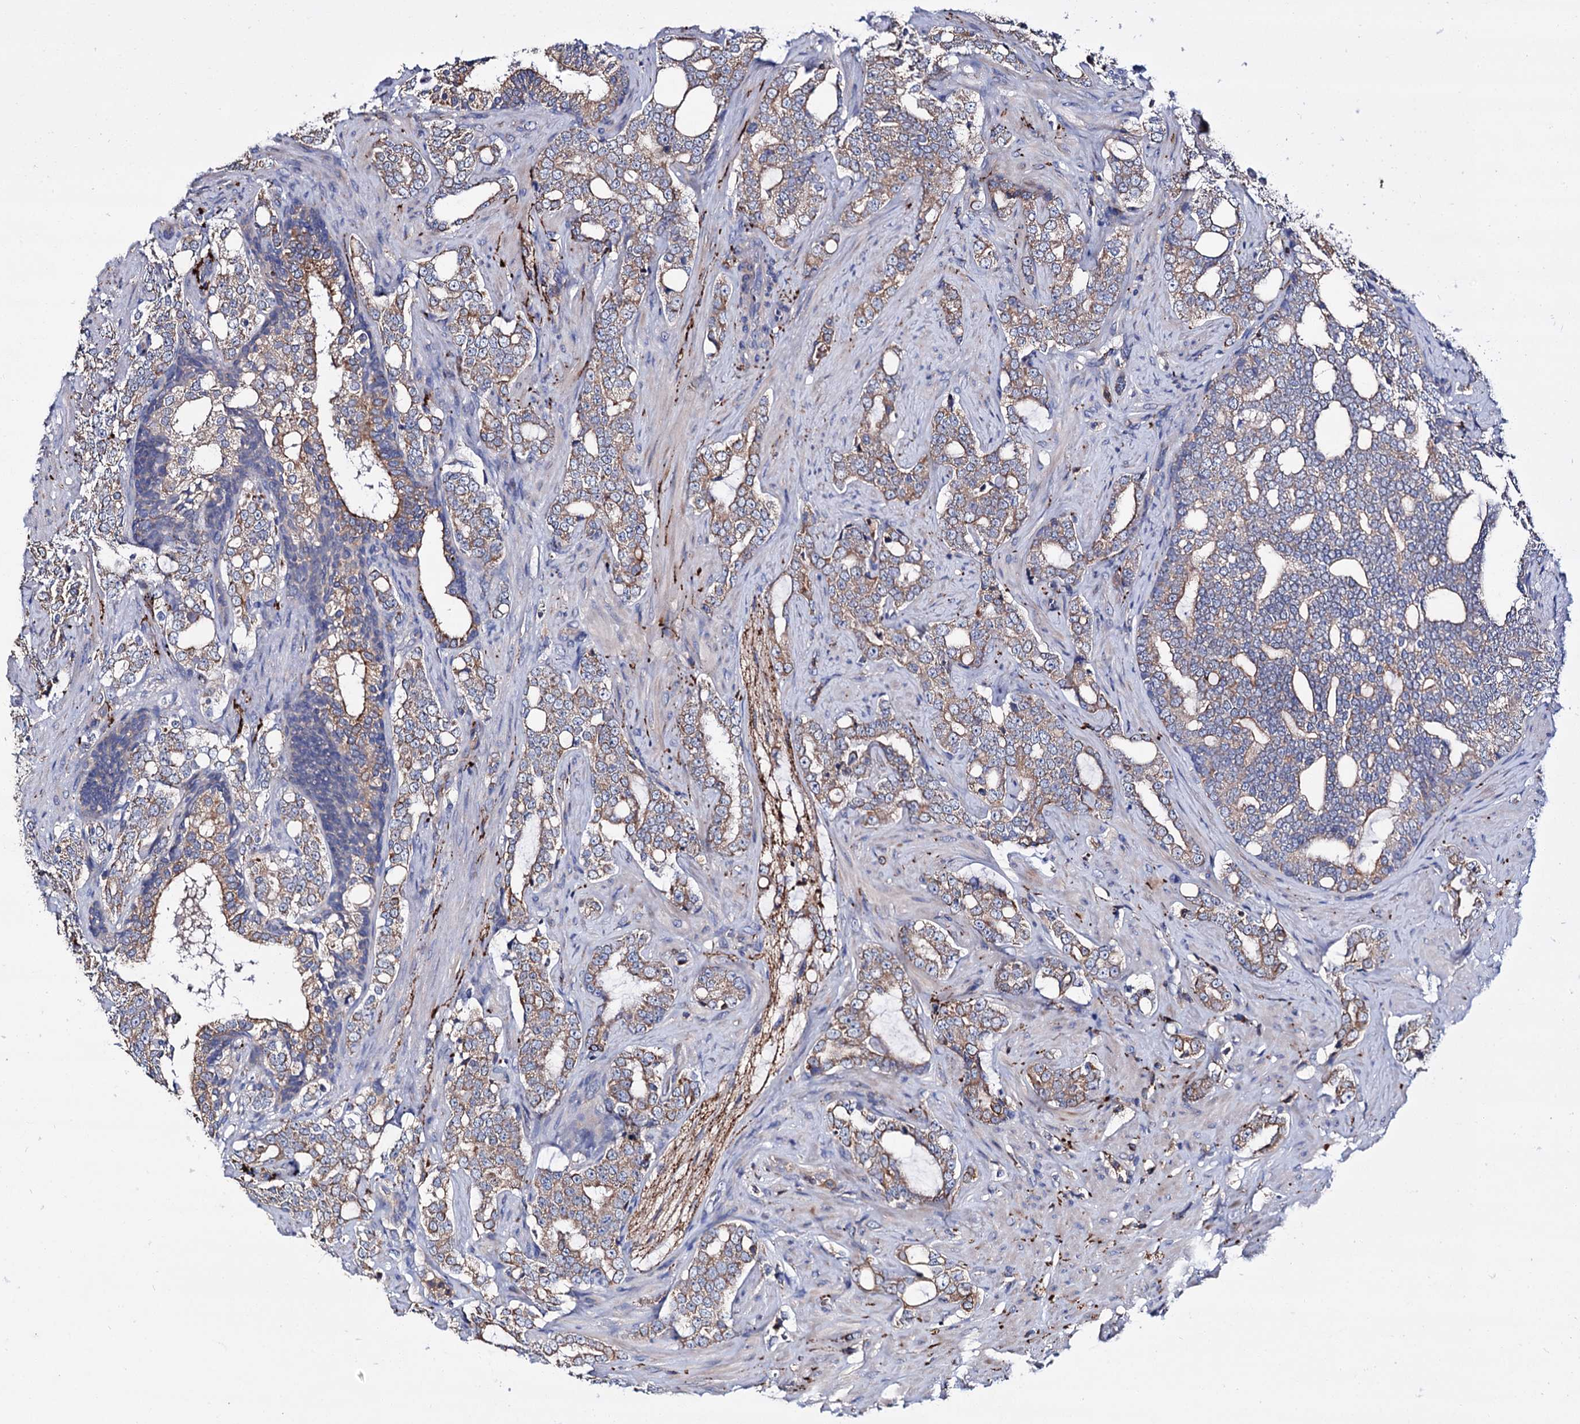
{"staining": {"intensity": "moderate", "quantity": ">75%", "location": "cytoplasmic/membranous"}, "tissue": "prostate cancer", "cell_type": "Tumor cells", "image_type": "cancer", "snomed": [{"axis": "morphology", "description": "Adenocarcinoma, High grade"}, {"axis": "topography", "description": "Prostate"}], "caption": "Tumor cells reveal medium levels of moderate cytoplasmic/membranous expression in approximately >75% of cells in human prostate cancer.", "gene": "UBASH3B", "patient": {"sex": "male", "age": 64}}